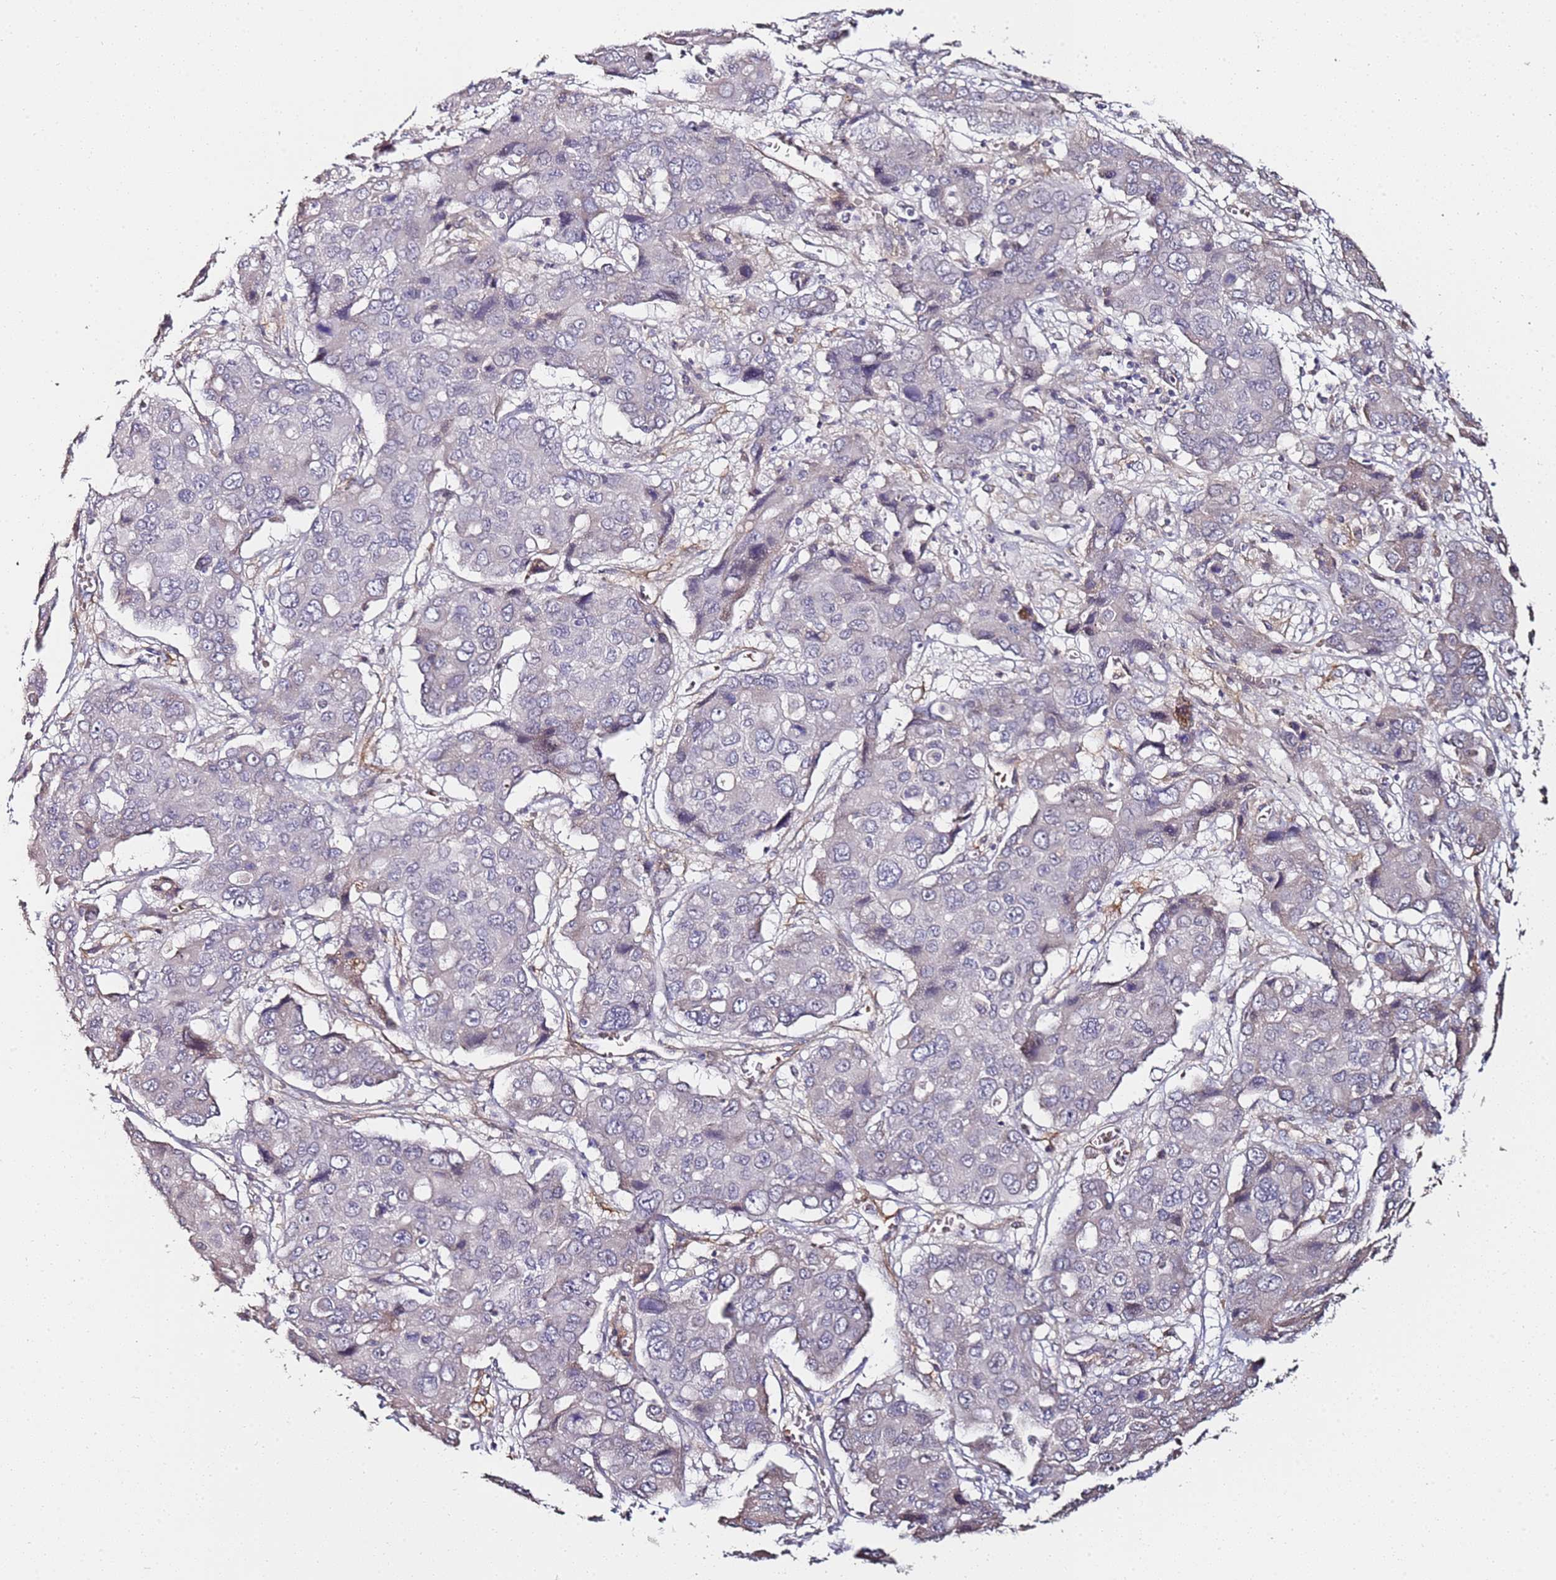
{"staining": {"intensity": "negative", "quantity": "none", "location": "none"}, "tissue": "liver cancer", "cell_type": "Tumor cells", "image_type": "cancer", "snomed": [{"axis": "morphology", "description": "Cholangiocarcinoma"}, {"axis": "topography", "description": "Liver"}], "caption": "DAB (3,3'-diaminobenzidine) immunohistochemical staining of human liver cancer (cholangiocarcinoma) displays no significant expression in tumor cells.", "gene": "C3orf80", "patient": {"sex": "male", "age": 67}}